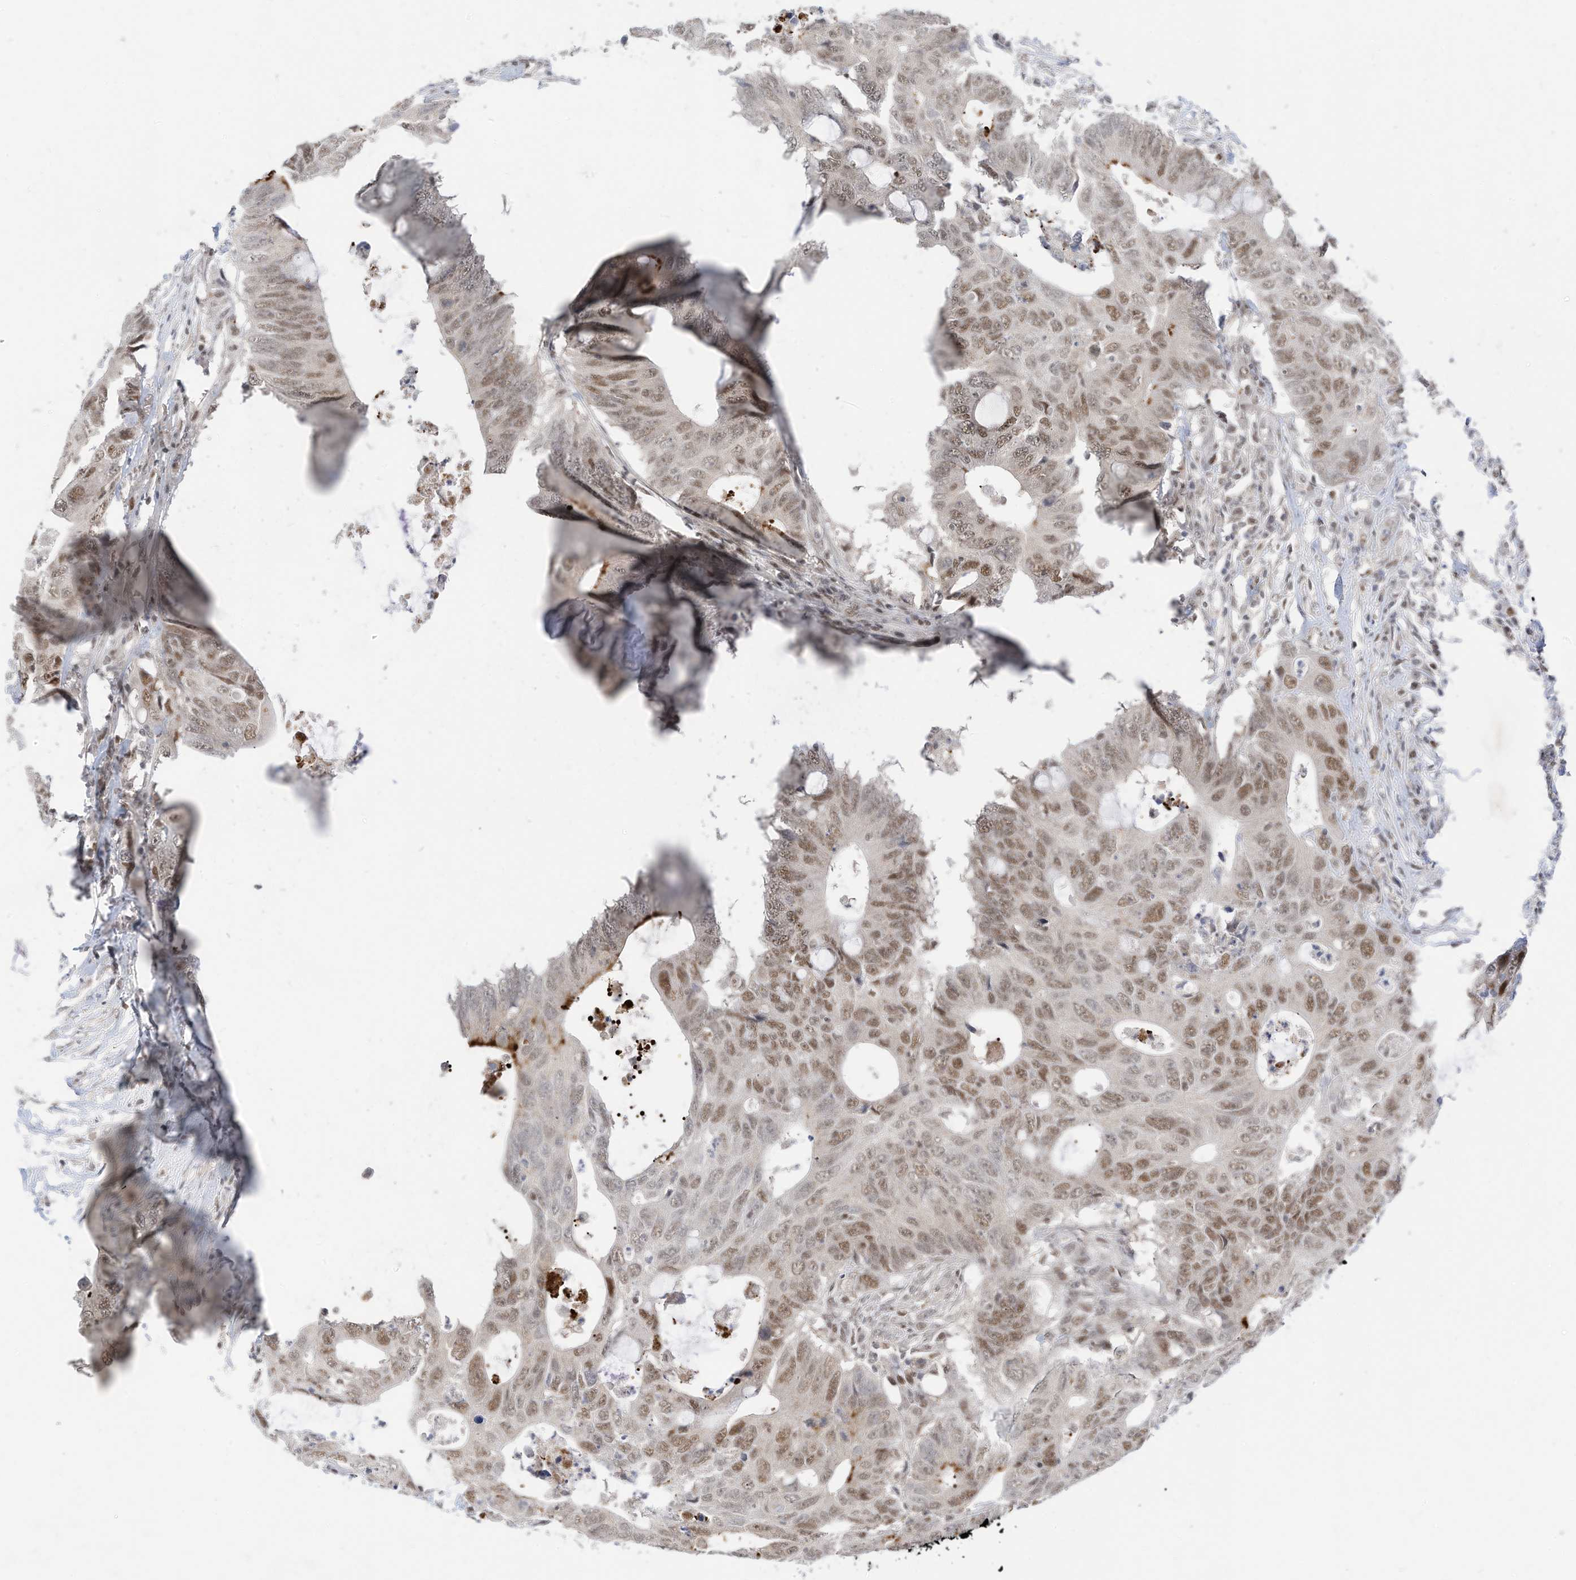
{"staining": {"intensity": "moderate", "quantity": ">75%", "location": "nuclear"}, "tissue": "colorectal cancer", "cell_type": "Tumor cells", "image_type": "cancer", "snomed": [{"axis": "morphology", "description": "Adenocarcinoma, NOS"}, {"axis": "topography", "description": "Colon"}], "caption": "Protein staining of colorectal adenocarcinoma tissue exhibits moderate nuclear positivity in approximately >75% of tumor cells.", "gene": "OGT", "patient": {"sex": "male", "age": 71}}